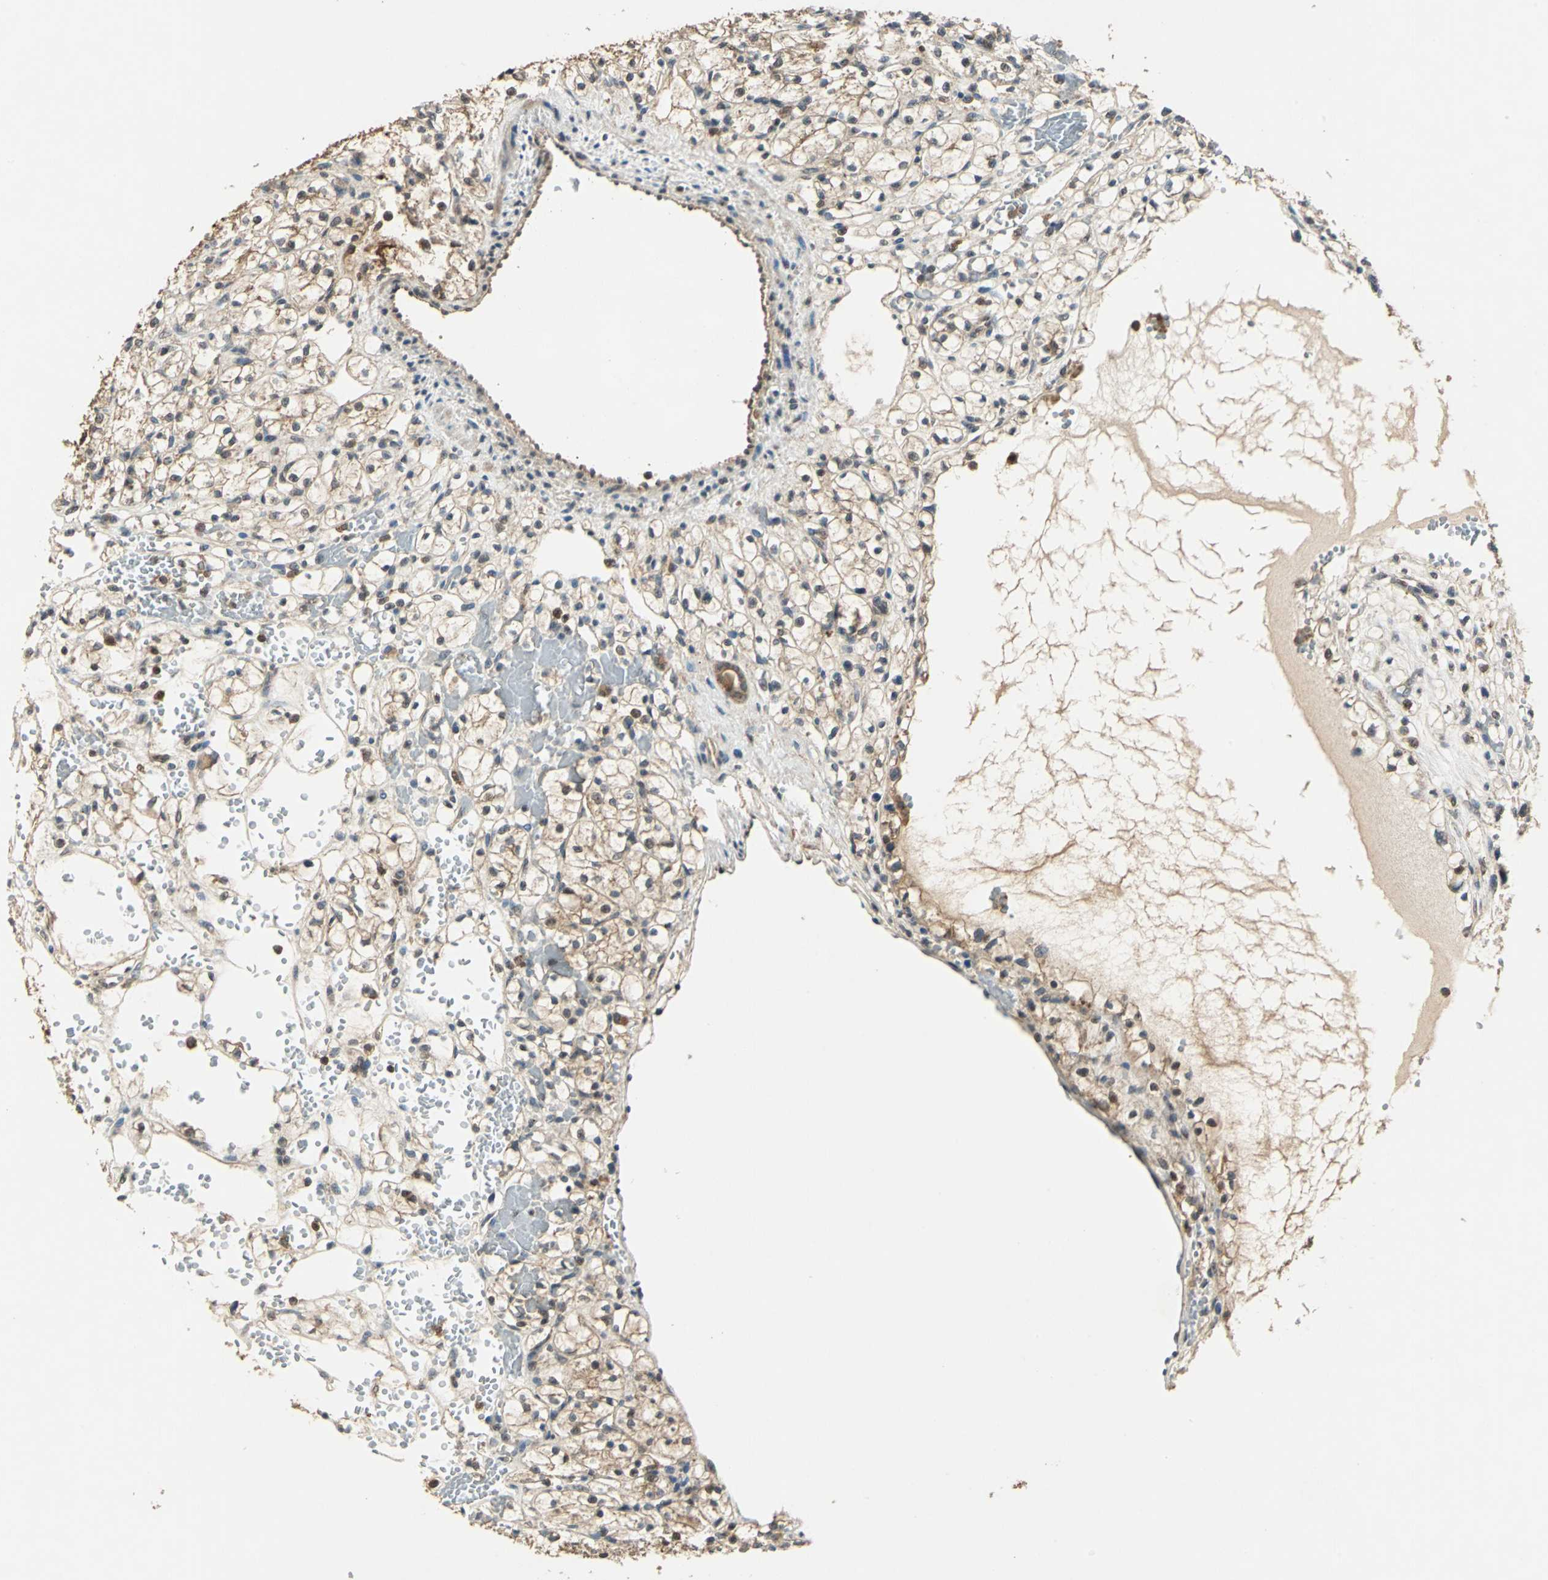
{"staining": {"intensity": "weak", "quantity": "<25%", "location": "cytoplasmic/membranous,nuclear"}, "tissue": "renal cancer", "cell_type": "Tumor cells", "image_type": "cancer", "snomed": [{"axis": "morphology", "description": "Adenocarcinoma, NOS"}, {"axis": "topography", "description": "Kidney"}], "caption": "DAB immunohistochemical staining of human adenocarcinoma (renal) reveals no significant positivity in tumor cells.", "gene": "AHSA1", "patient": {"sex": "female", "age": 60}}